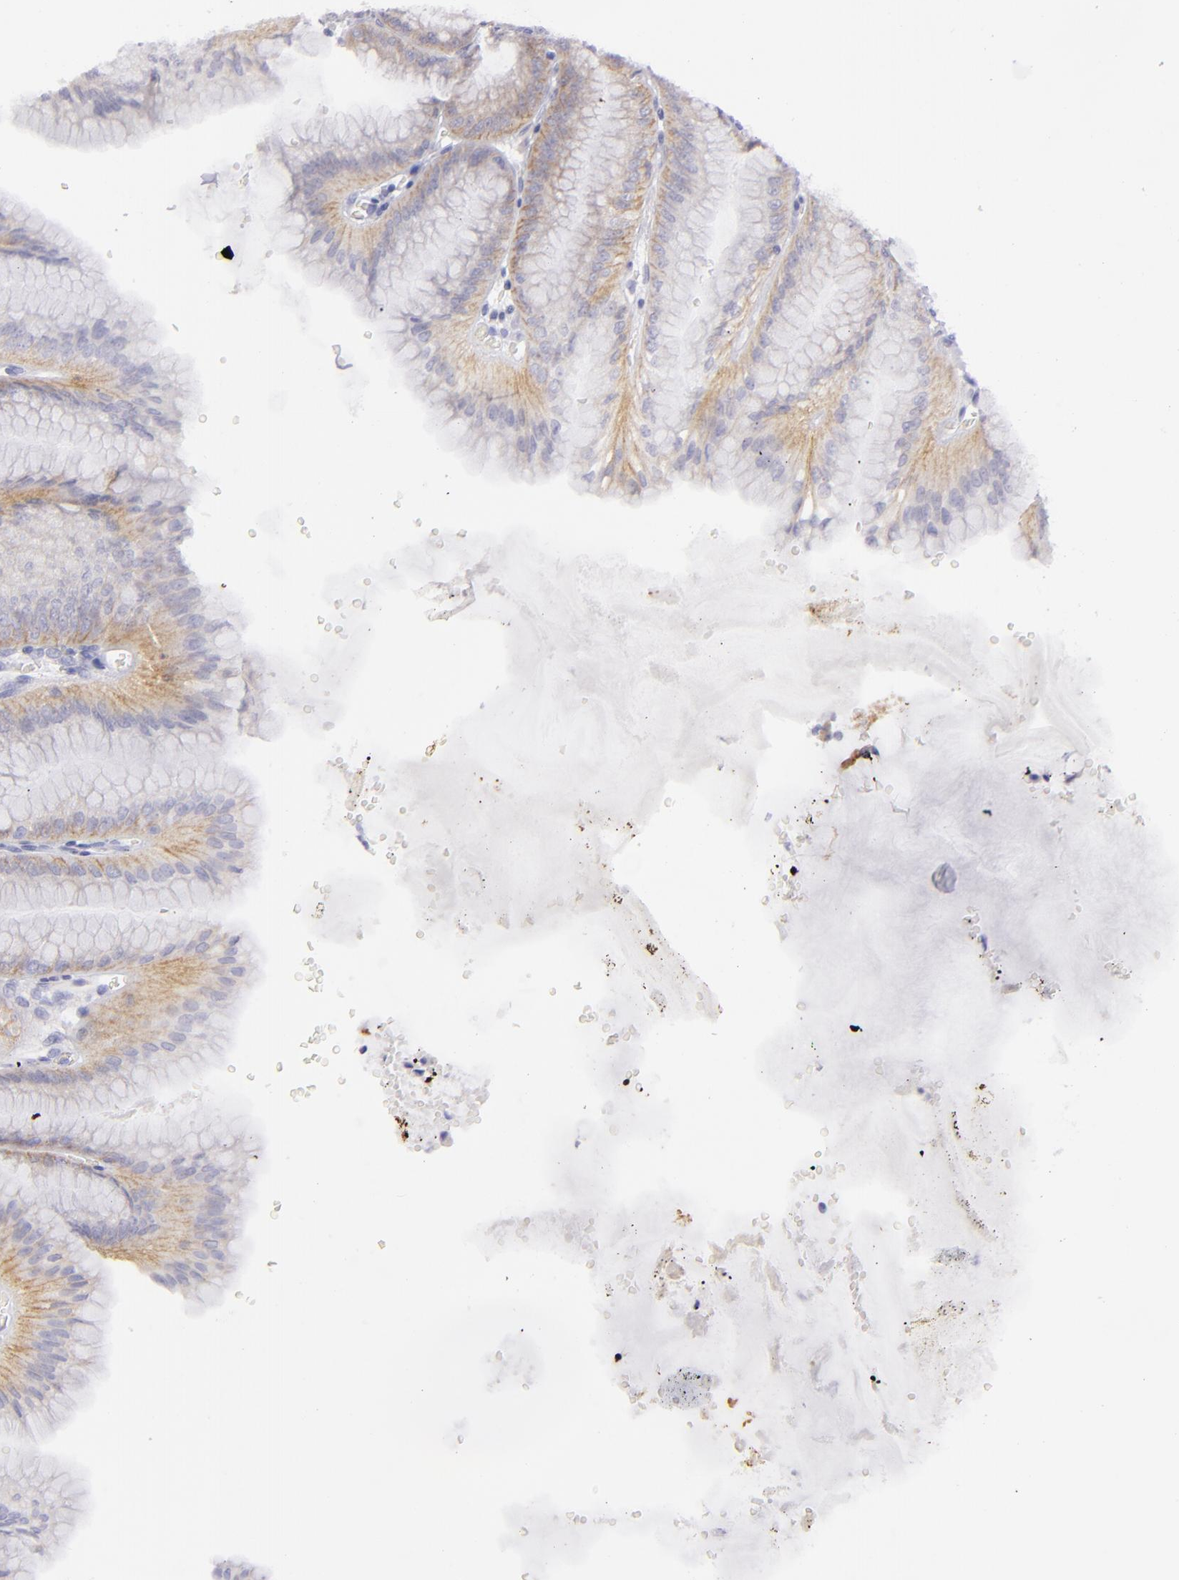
{"staining": {"intensity": "weak", "quantity": ">75%", "location": "cytoplasmic/membranous"}, "tissue": "stomach", "cell_type": "Glandular cells", "image_type": "normal", "snomed": [{"axis": "morphology", "description": "Normal tissue, NOS"}, {"axis": "topography", "description": "Stomach, lower"}], "caption": "Protein staining displays weak cytoplasmic/membranous positivity in about >75% of glandular cells in normal stomach. The protein of interest is stained brown, and the nuclei are stained in blue (DAB IHC with brightfield microscopy, high magnification).", "gene": "DLG4", "patient": {"sex": "male", "age": 71}}